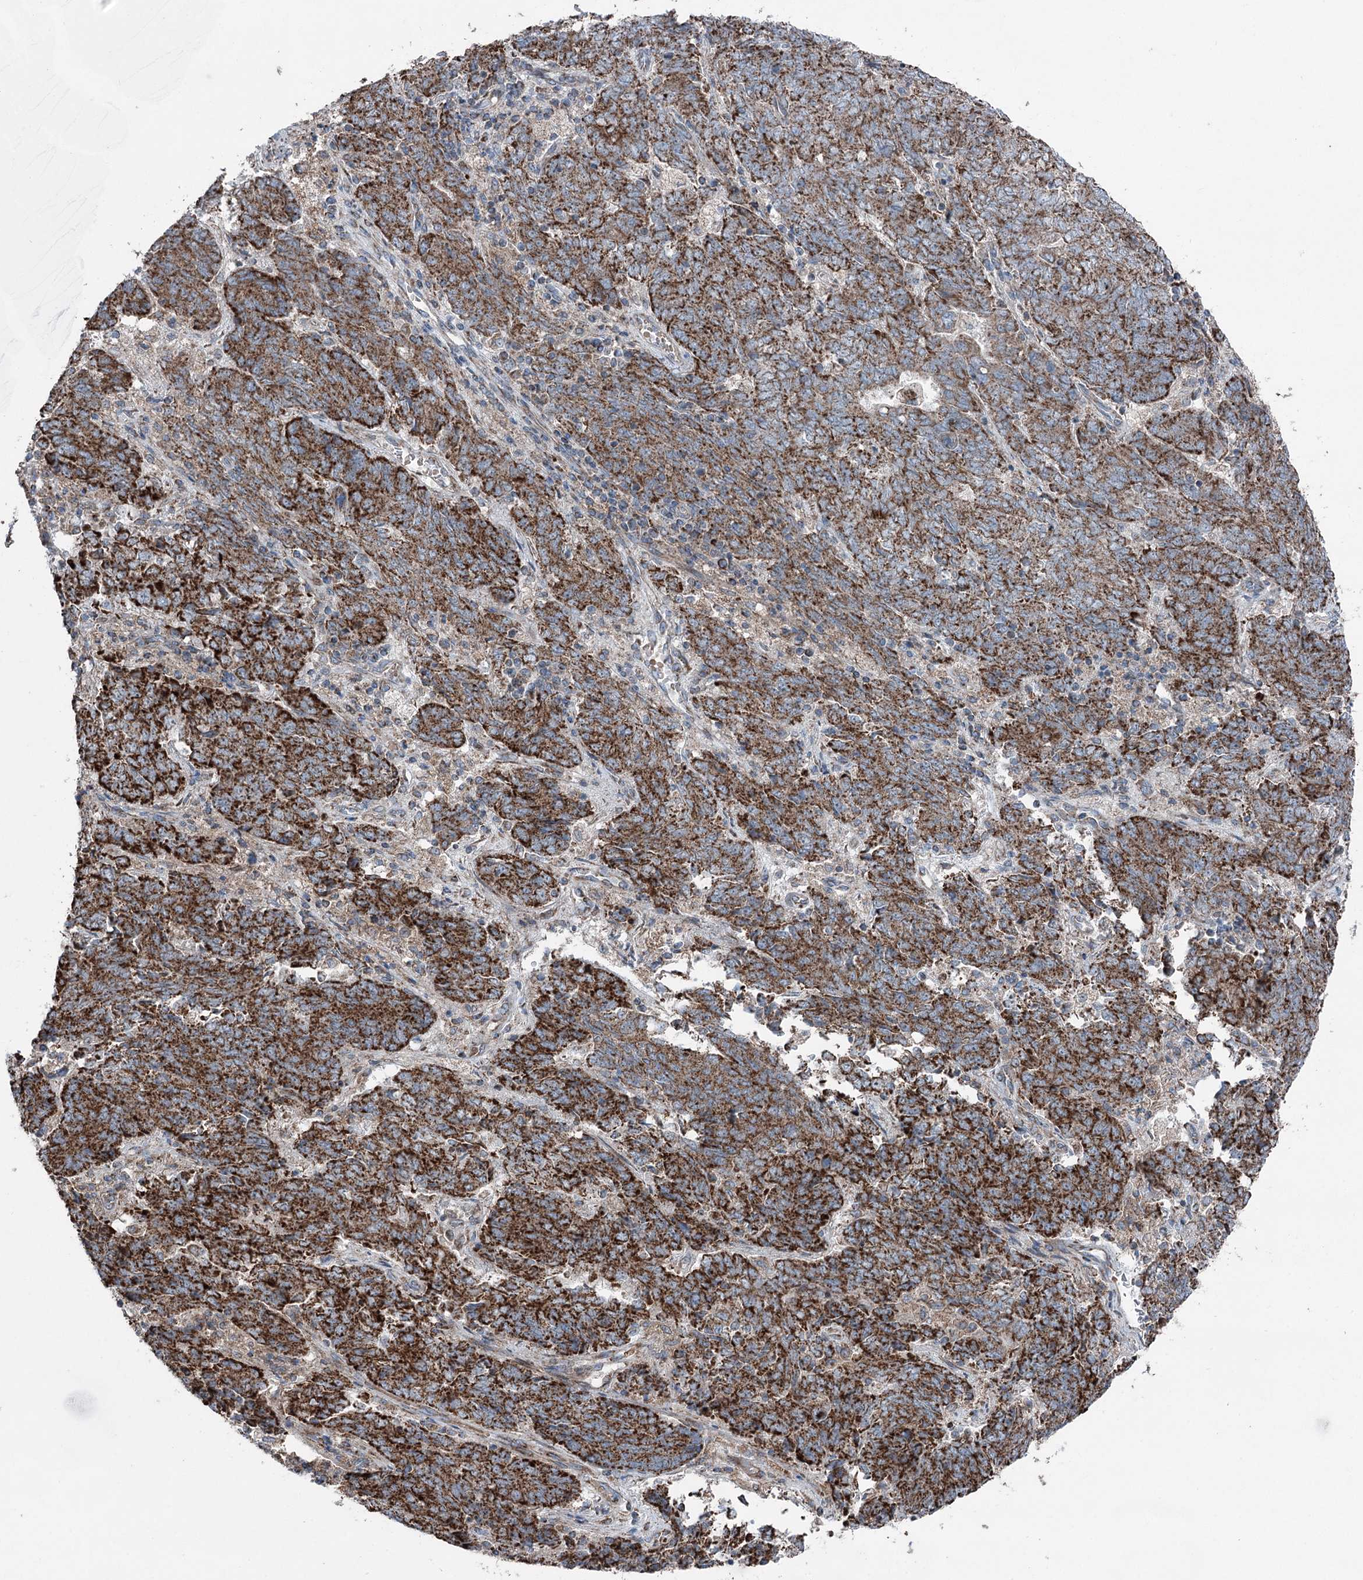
{"staining": {"intensity": "strong", "quantity": ">75%", "location": "cytoplasmic/membranous"}, "tissue": "endometrial cancer", "cell_type": "Tumor cells", "image_type": "cancer", "snomed": [{"axis": "morphology", "description": "Adenocarcinoma, NOS"}, {"axis": "topography", "description": "Endometrium"}], "caption": "Immunohistochemistry (IHC) (DAB) staining of human endometrial cancer displays strong cytoplasmic/membranous protein positivity in approximately >75% of tumor cells.", "gene": "UCN3", "patient": {"sex": "female", "age": 80}}